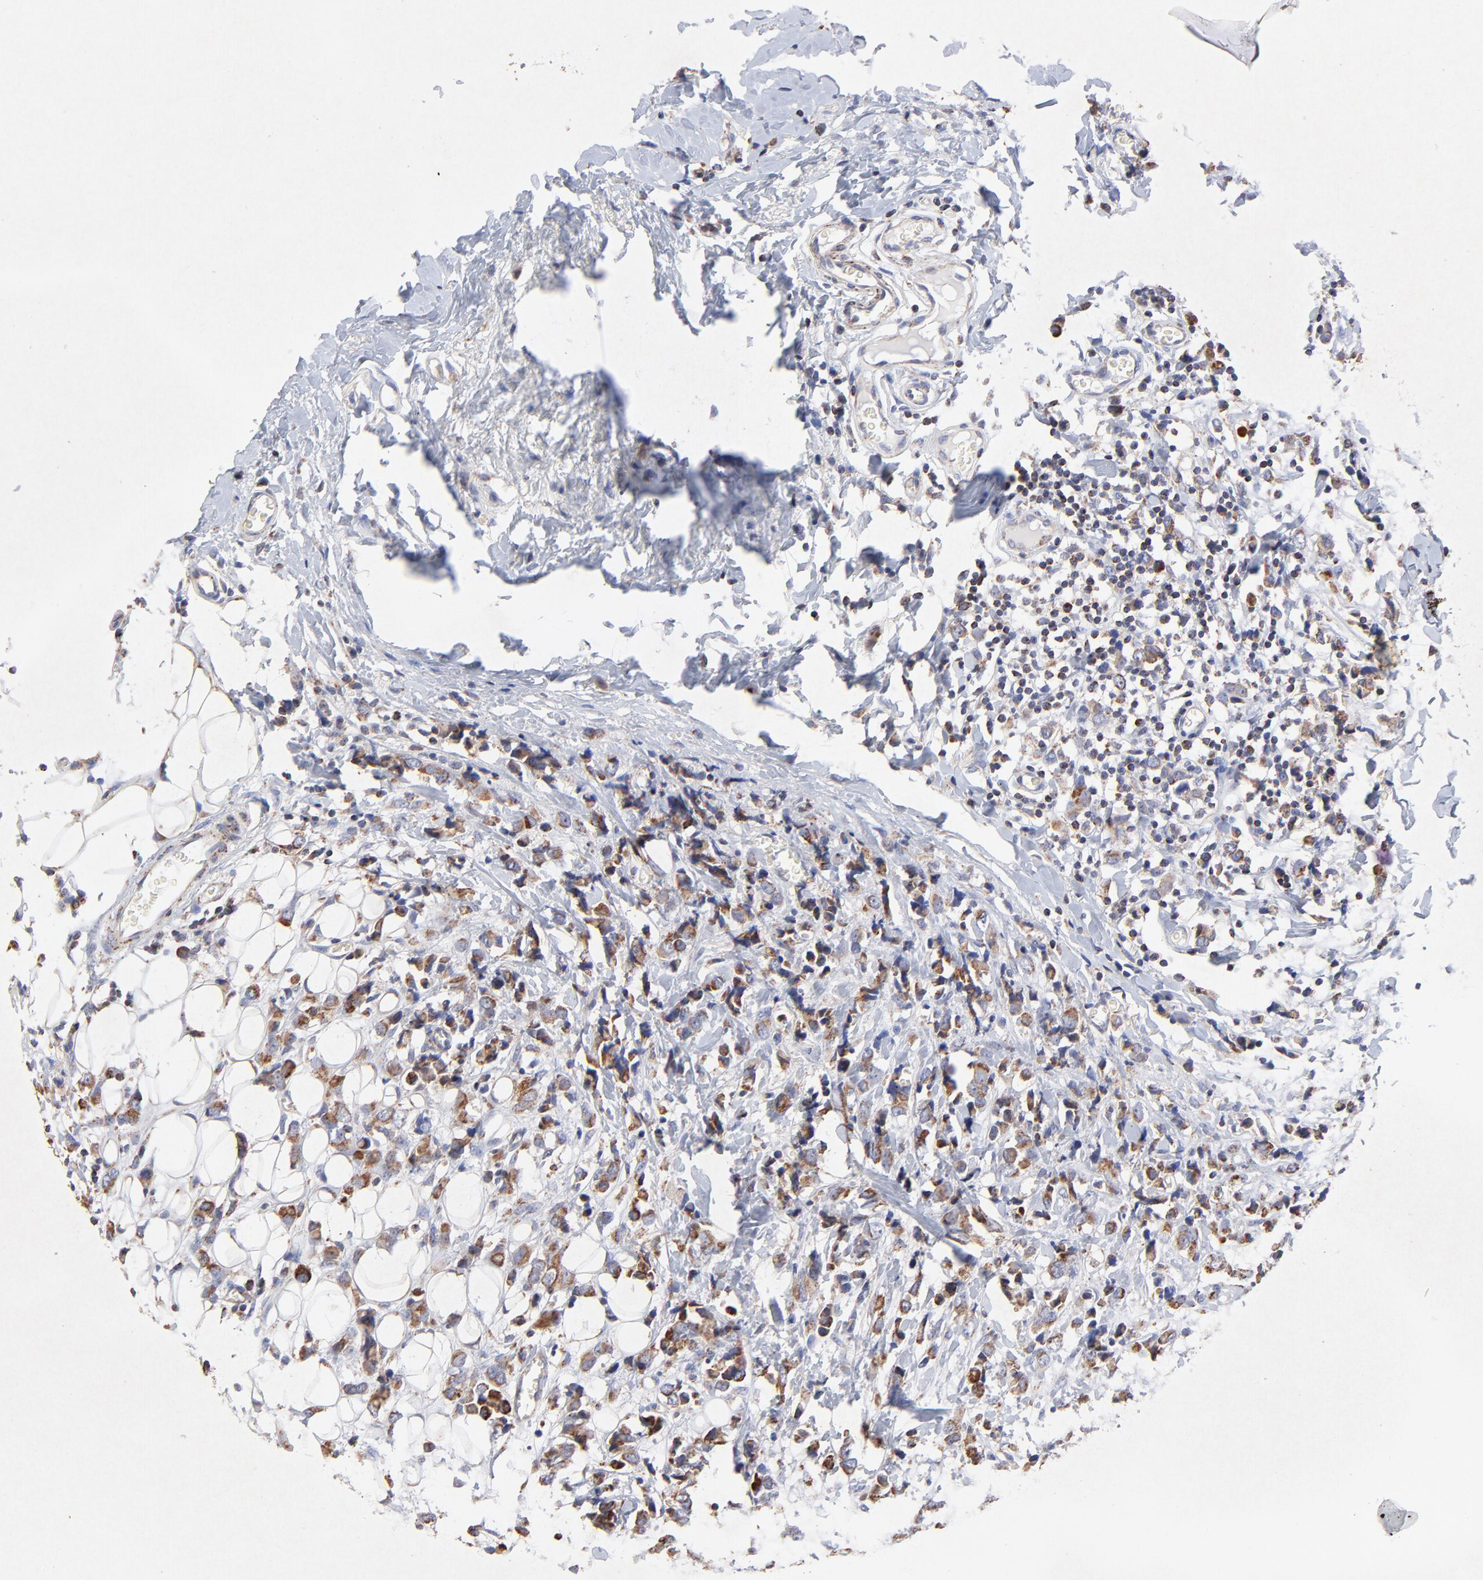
{"staining": {"intensity": "strong", "quantity": ">75%", "location": "cytoplasmic/membranous"}, "tissue": "breast cancer", "cell_type": "Tumor cells", "image_type": "cancer", "snomed": [{"axis": "morphology", "description": "Lobular carcinoma"}, {"axis": "topography", "description": "Breast"}], "caption": "DAB (3,3'-diaminobenzidine) immunohistochemical staining of human lobular carcinoma (breast) demonstrates strong cytoplasmic/membranous protein staining in about >75% of tumor cells. (DAB (3,3'-diaminobenzidine) IHC with brightfield microscopy, high magnification).", "gene": "SSBP1", "patient": {"sex": "female", "age": 57}}